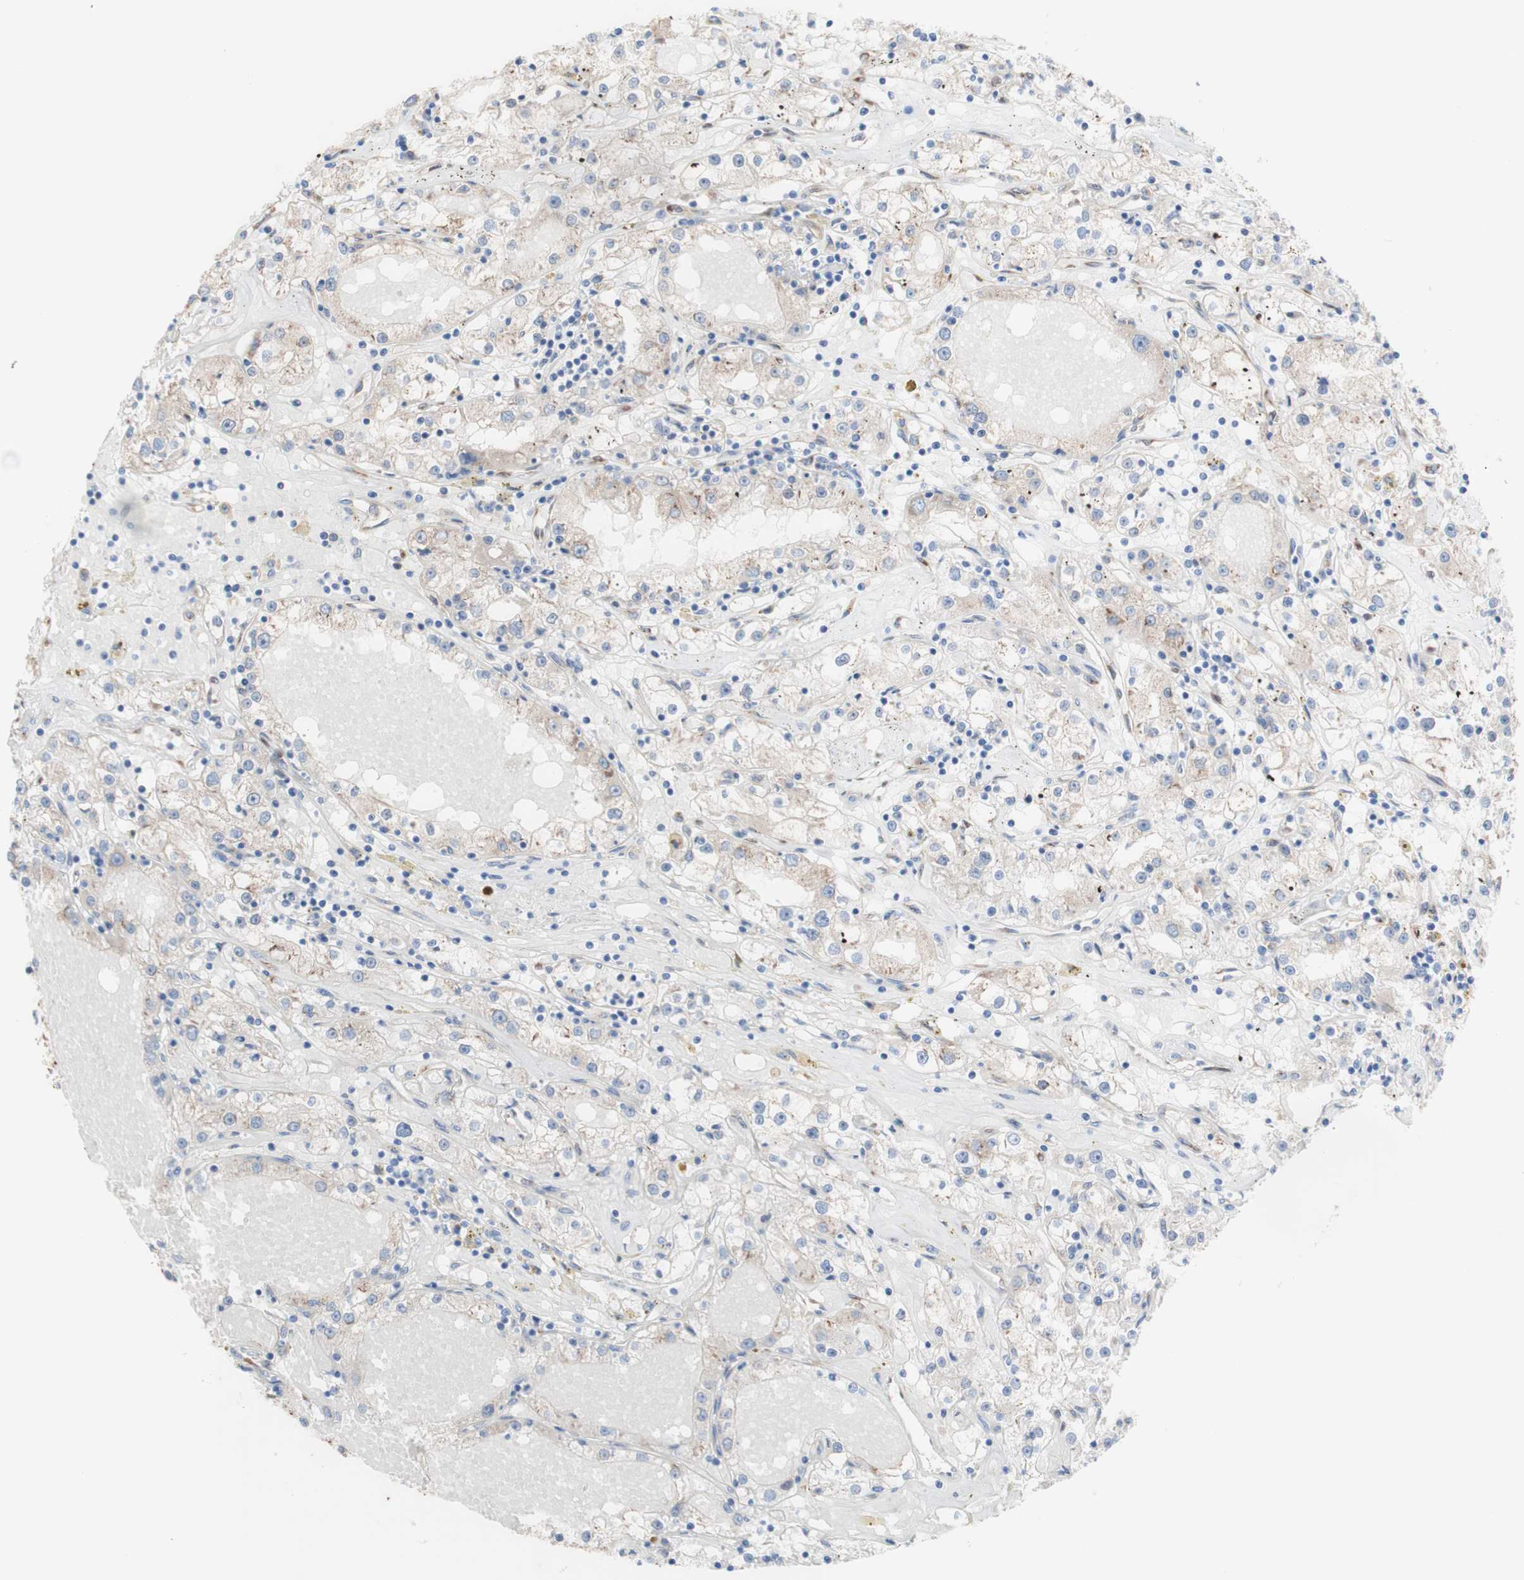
{"staining": {"intensity": "weak", "quantity": ">75%", "location": "cytoplasmic/membranous"}, "tissue": "renal cancer", "cell_type": "Tumor cells", "image_type": "cancer", "snomed": [{"axis": "morphology", "description": "Adenocarcinoma, NOS"}, {"axis": "topography", "description": "Kidney"}], "caption": "High-power microscopy captured an immunohistochemistry (IHC) micrograph of renal cancer (adenocarcinoma), revealing weak cytoplasmic/membranous staining in about >75% of tumor cells.", "gene": "LRIG3", "patient": {"sex": "male", "age": 56}}